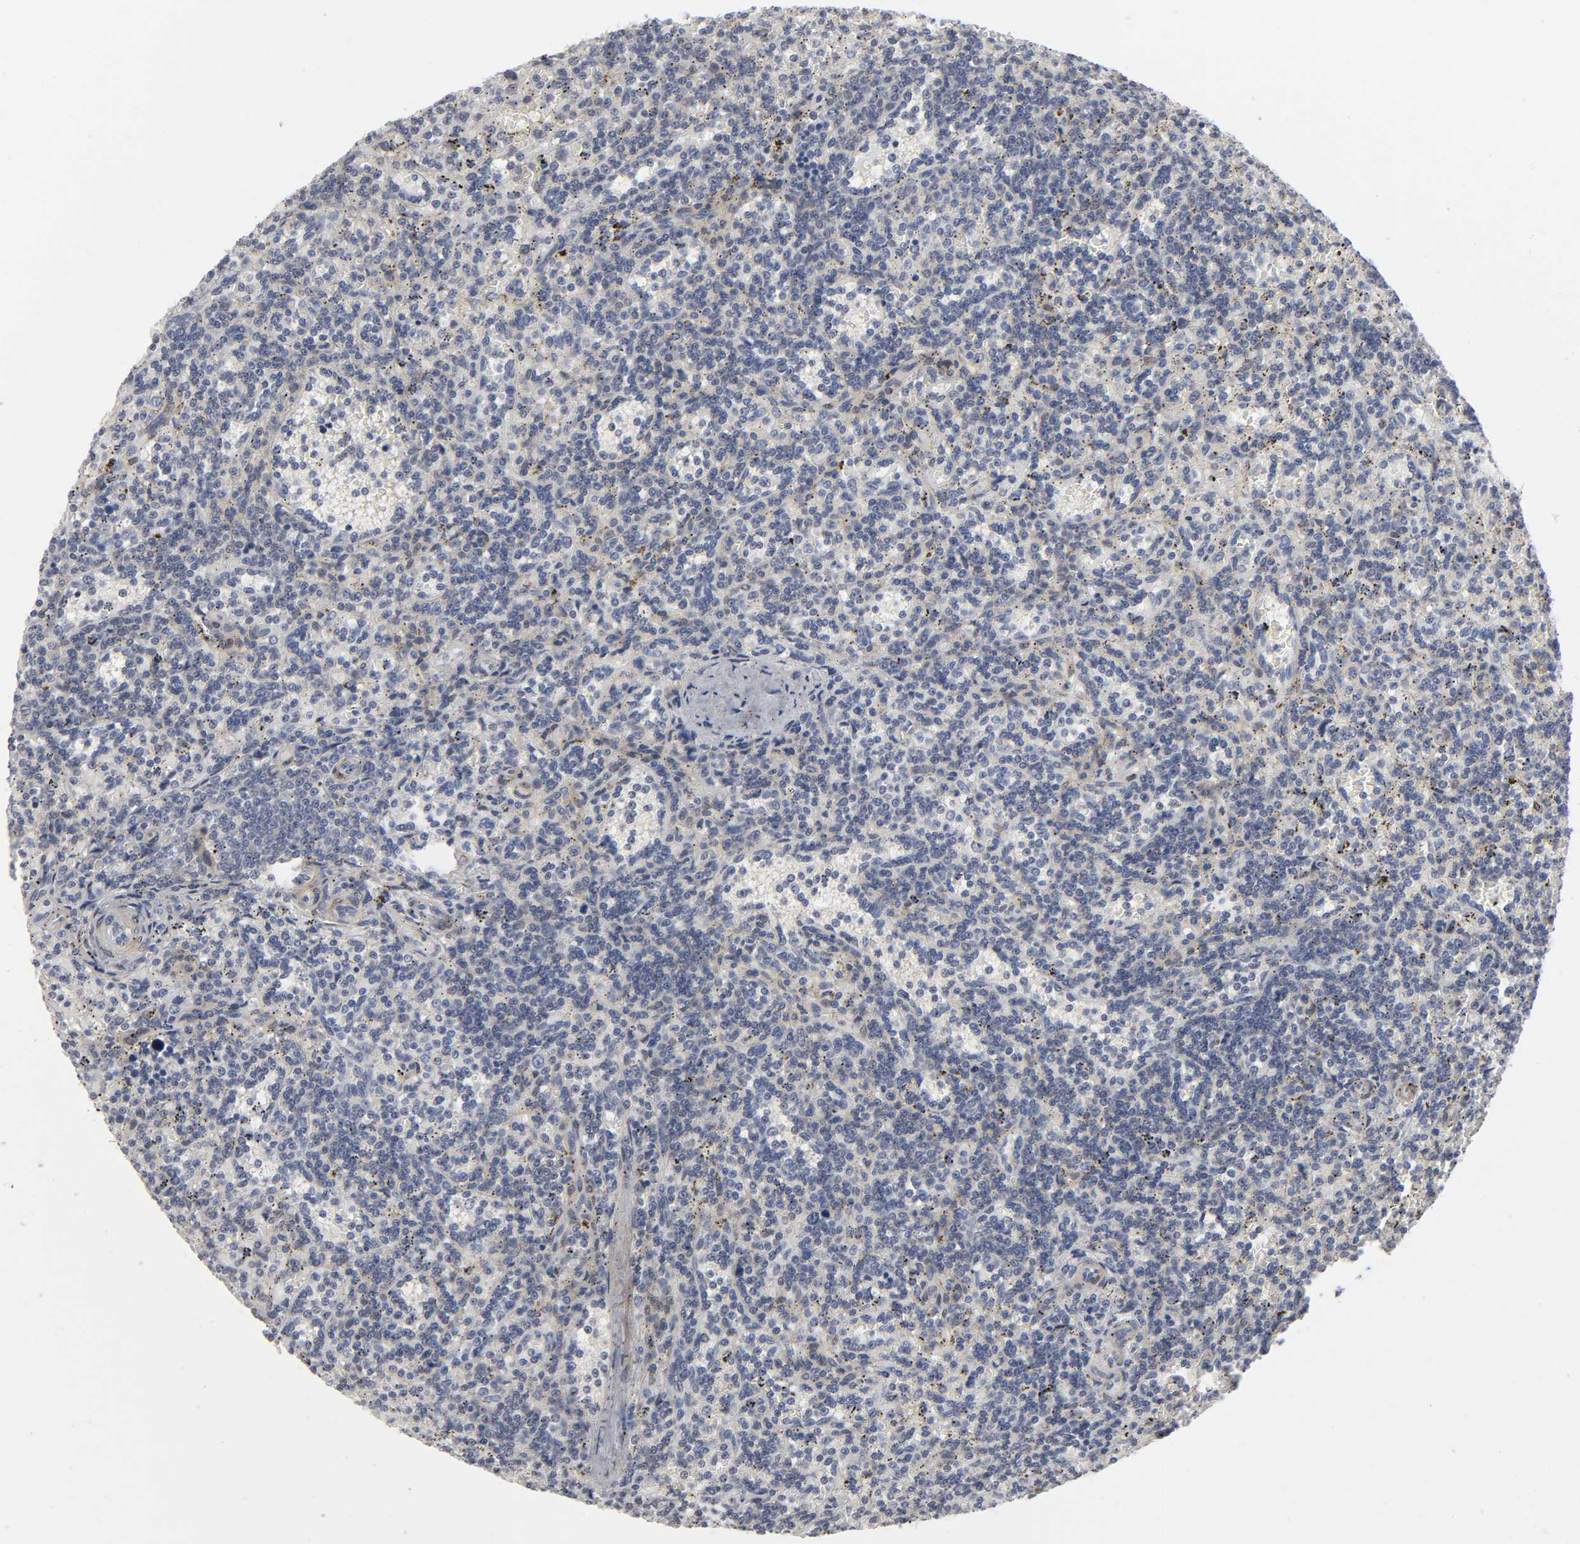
{"staining": {"intensity": "negative", "quantity": "none", "location": "none"}, "tissue": "lymphoma", "cell_type": "Tumor cells", "image_type": "cancer", "snomed": [{"axis": "morphology", "description": "Malignant lymphoma, non-Hodgkin's type, Low grade"}, {"axis": "topography", "description": "Spleen"}], "caption": "Immunohistochemistry micrograph of low-grade malignant lymphoma, non-Hodgkin's type stained for a protein (brown), which displays no positivity in tumor cells.", "gene": "PDLIM3", "patient": {"sex": "male", "age": 73}}